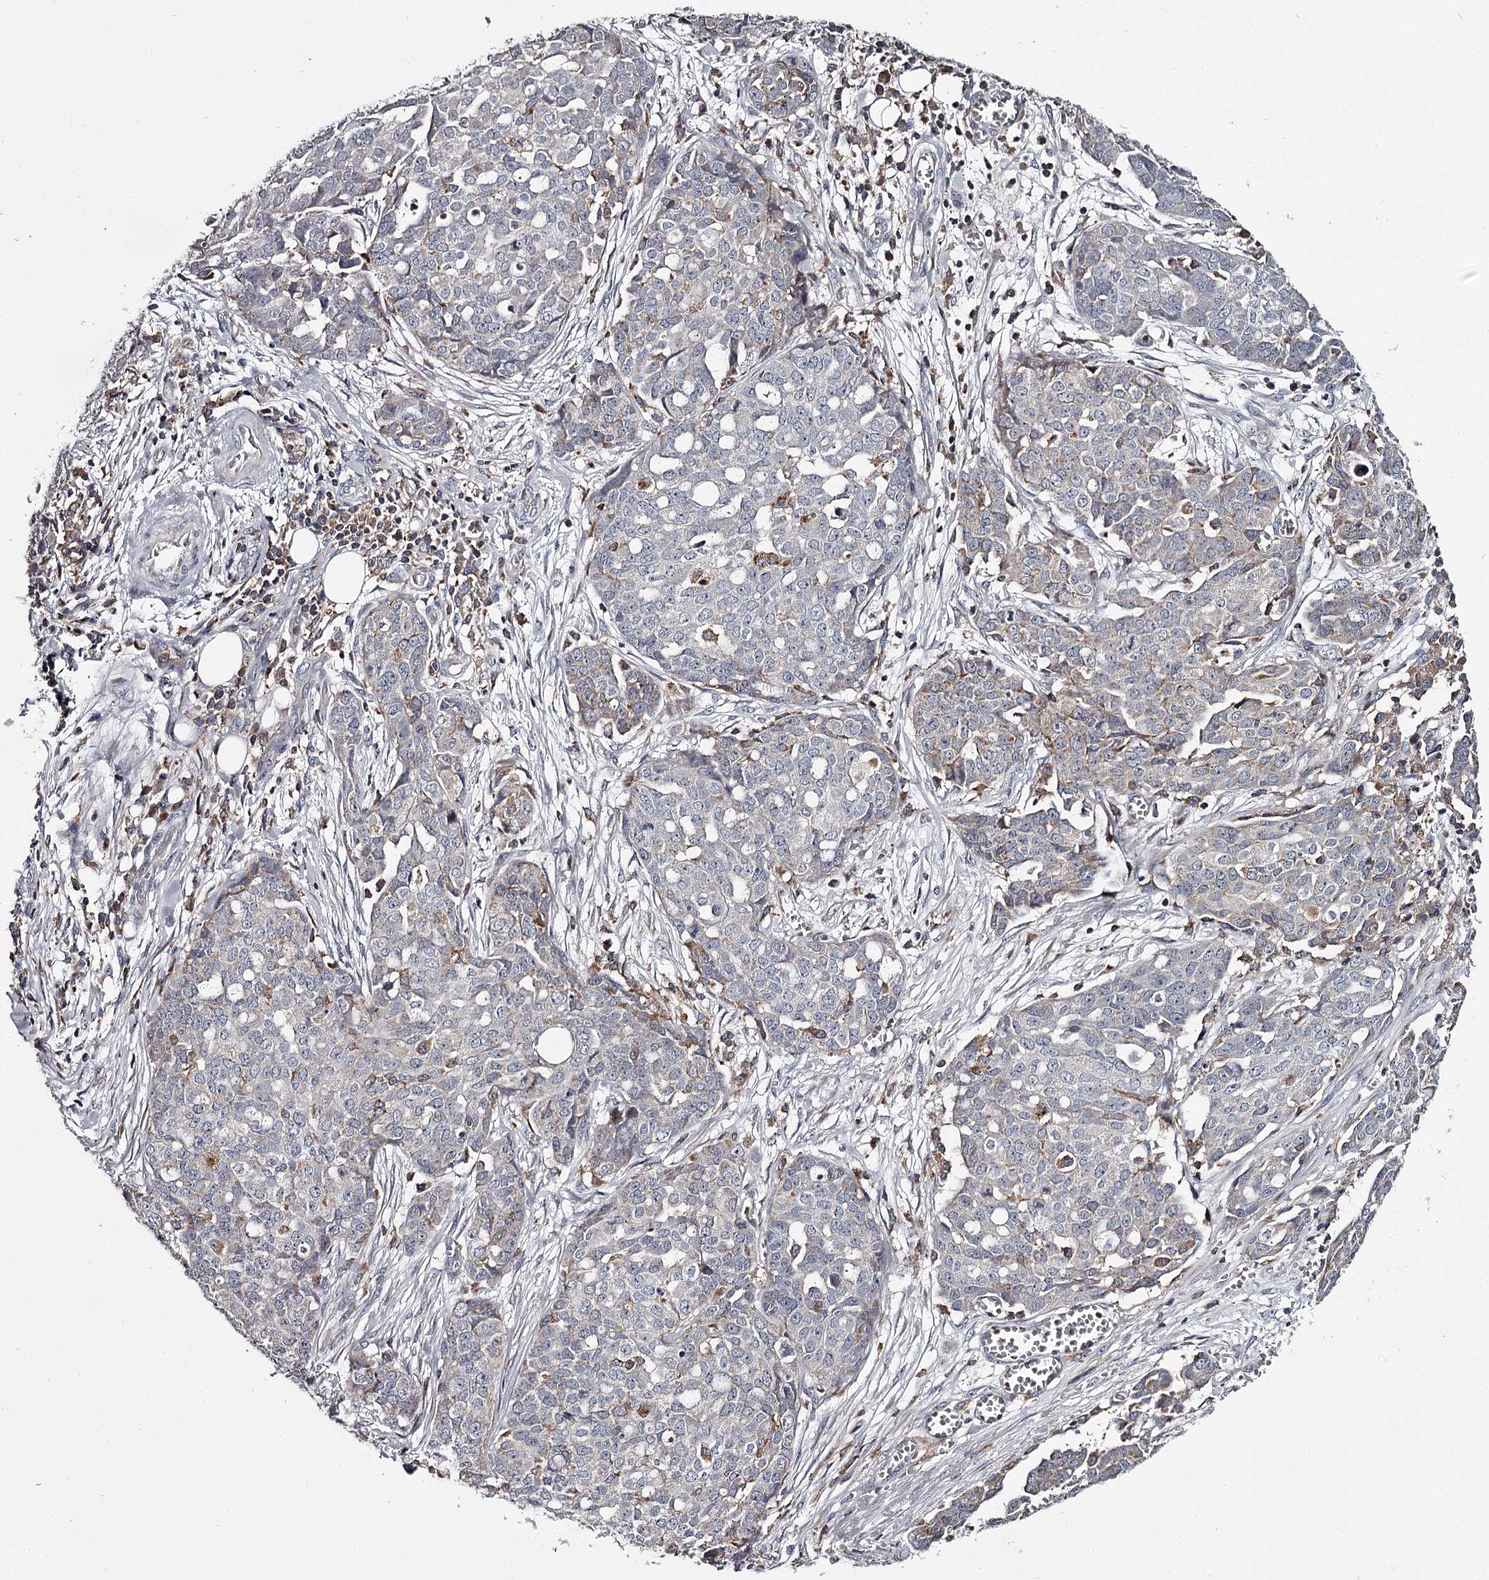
{"staining": {"intensity": "negative", "quantity": "none", "location": "none"}, "tissue": "ovarian cancer", "cell_type": "Tumor cells", "image_type": "cancer", "snomed": [{"axis": "morphology", "description": "Cystadenocarcinoma, serous, NOS"}, {"axis": "topography", "description": "Soft tissue"}, {"axis": "topography", "description": "Ovary"}], "caption": "A micrograph of ovarian cancer stained for a protein reveals no brown staining in tumor cells.", "gene": "RASSF6", "patient": {"sex": "female", "age": 57}}